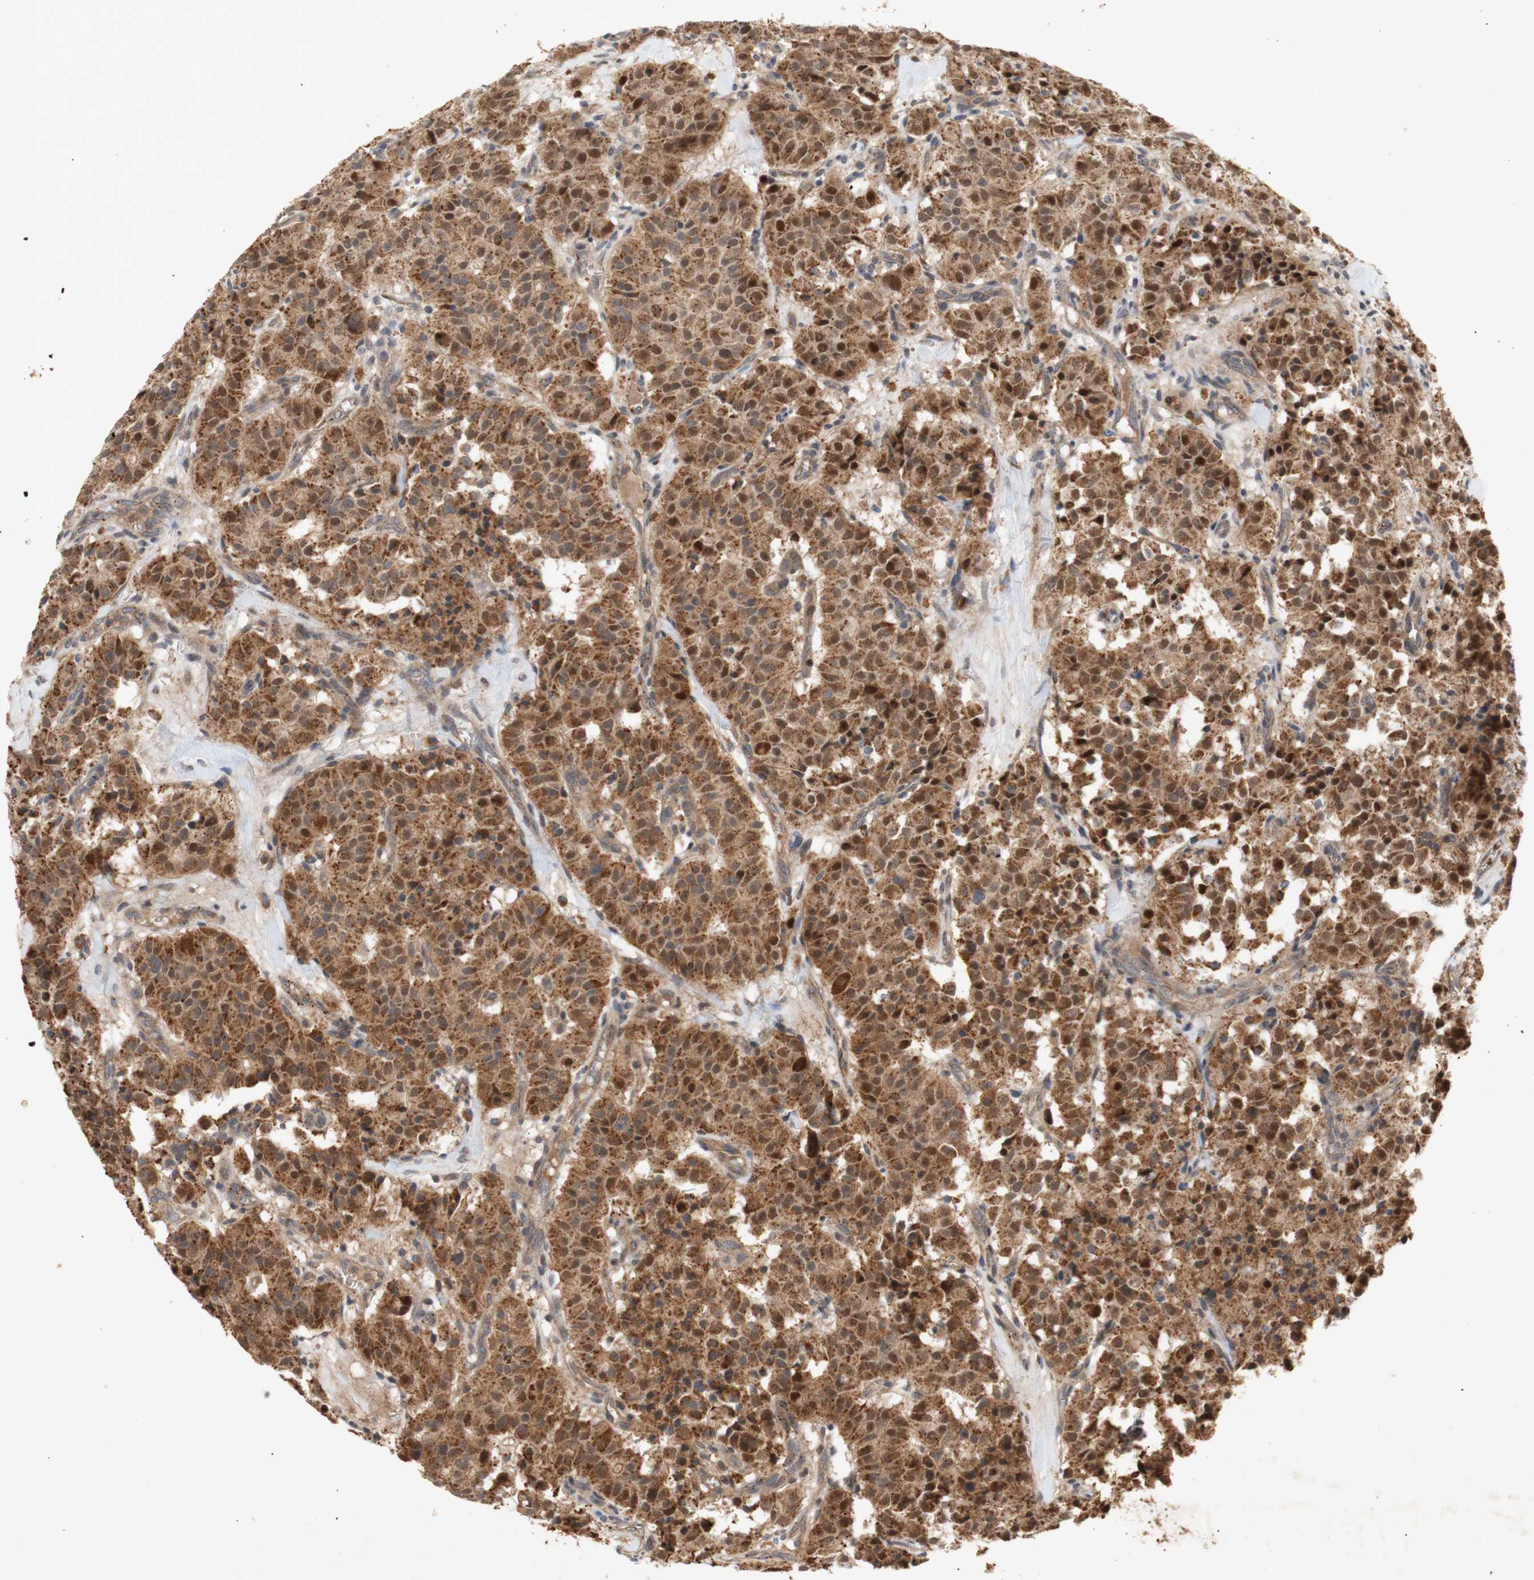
{"staining": {"intensity": "moderate", "quantity": ">75%", "location": "cytoplasmic/membranous,nuclear"}, "tissue": "carcinoid", "cell_type": "Tumor cells", "image_type": "cancer", "snomed": [{"axis": "morphology", "description": "Carcinoid, malignant, NOS"}, {"axis": "topography", "description": "Lung"}], "caption": "Protein analysis of carcinoid tissue exhibits moderate cytoplasmic/membranous and nuclear expression in approximately >75% of tumor cells.", "gene": "PKN1", "patient": {"sex": "male", "age": 30}}